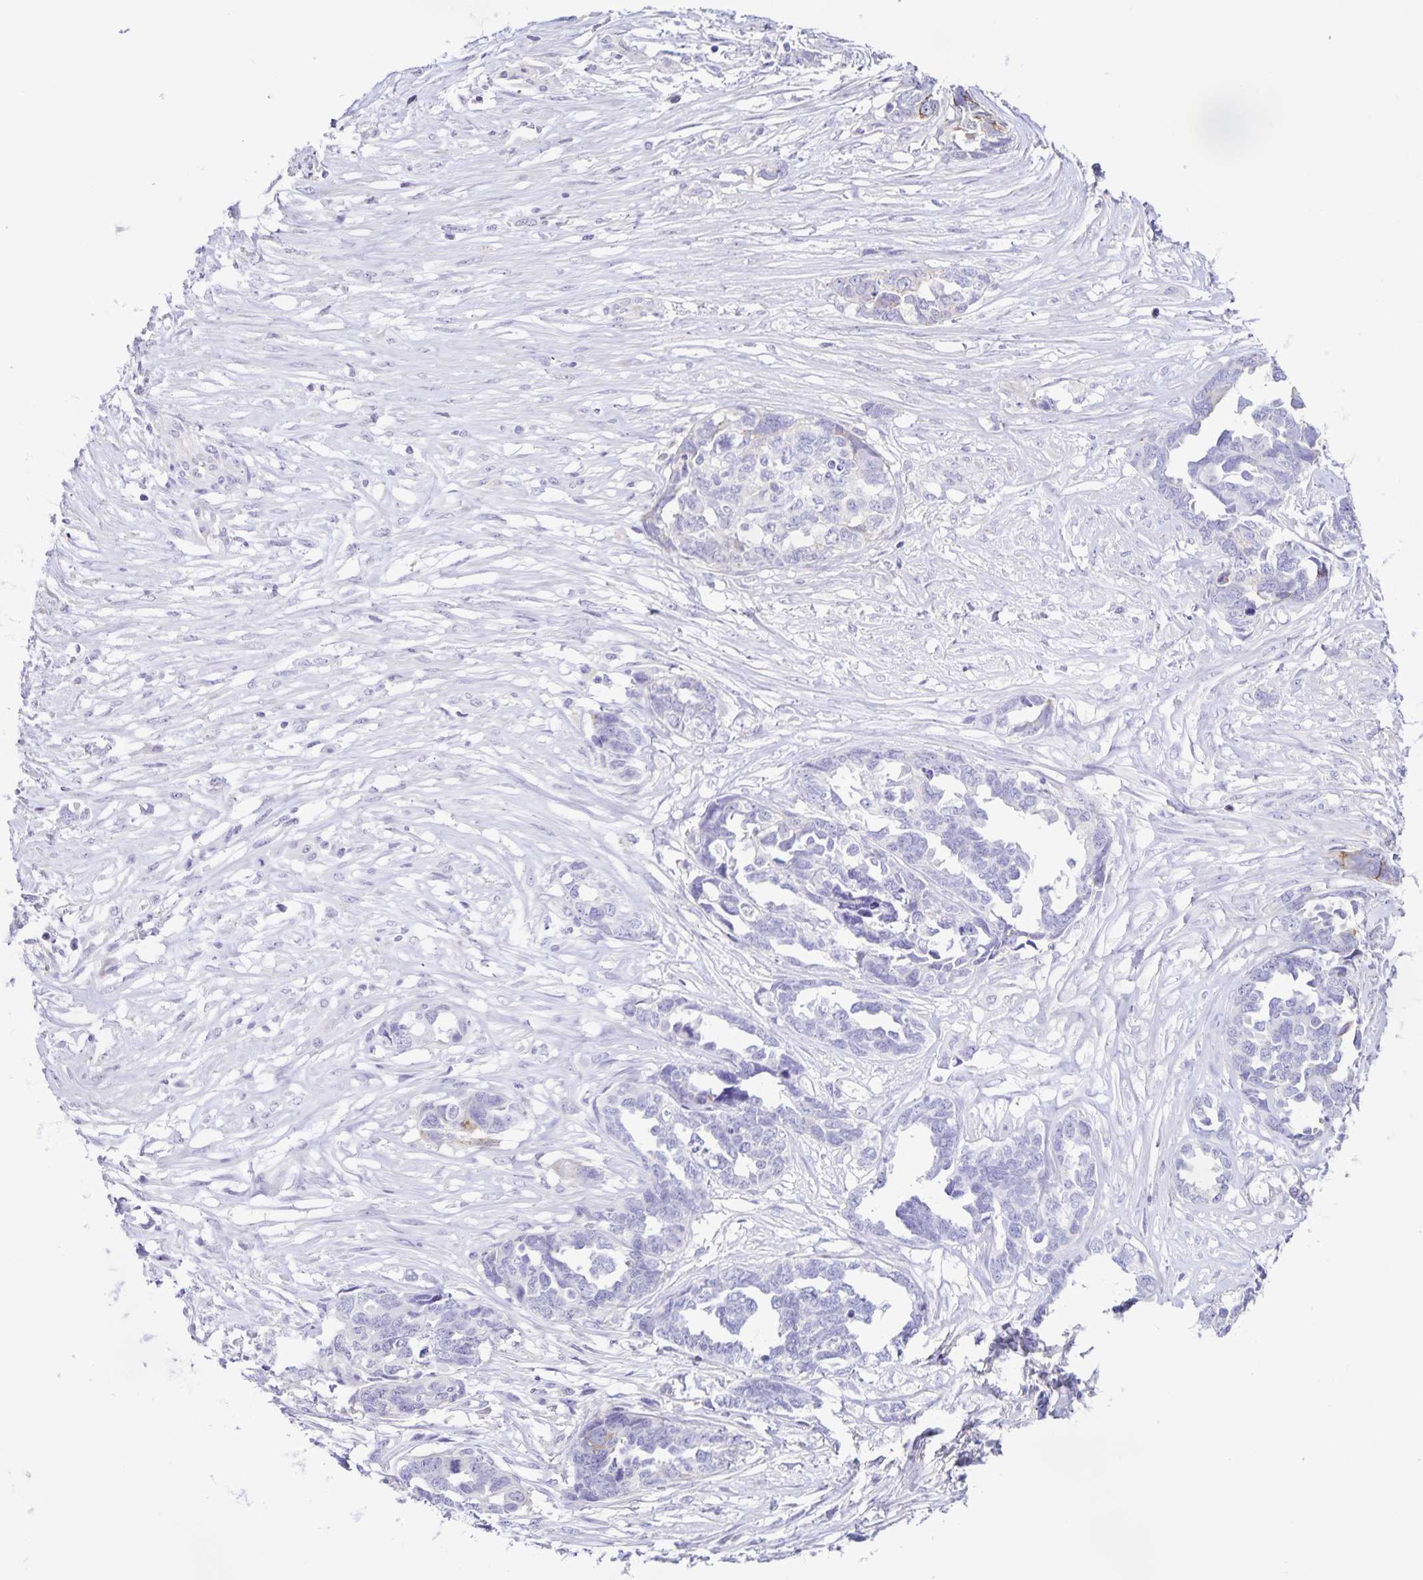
{"staining": {"intensity": "negative", "quantity": "none", "location": "none"}, "tissue": "ovarian cancer", "cell_type": "Tumor cells", "image_type": "cancer", "snomed": [{"axis": "morphology", "description": "Cystadenocarcinoma, serous, NOS"}, {"axis": "topography", "description": "Ovary"}], "caption": "IHC micrograph of human ovarian cancer stained for a protein (brown), which displays no expression in tumor cells.", "gene": "BOLL", "patient": {"sex": "female", "age": 69}}